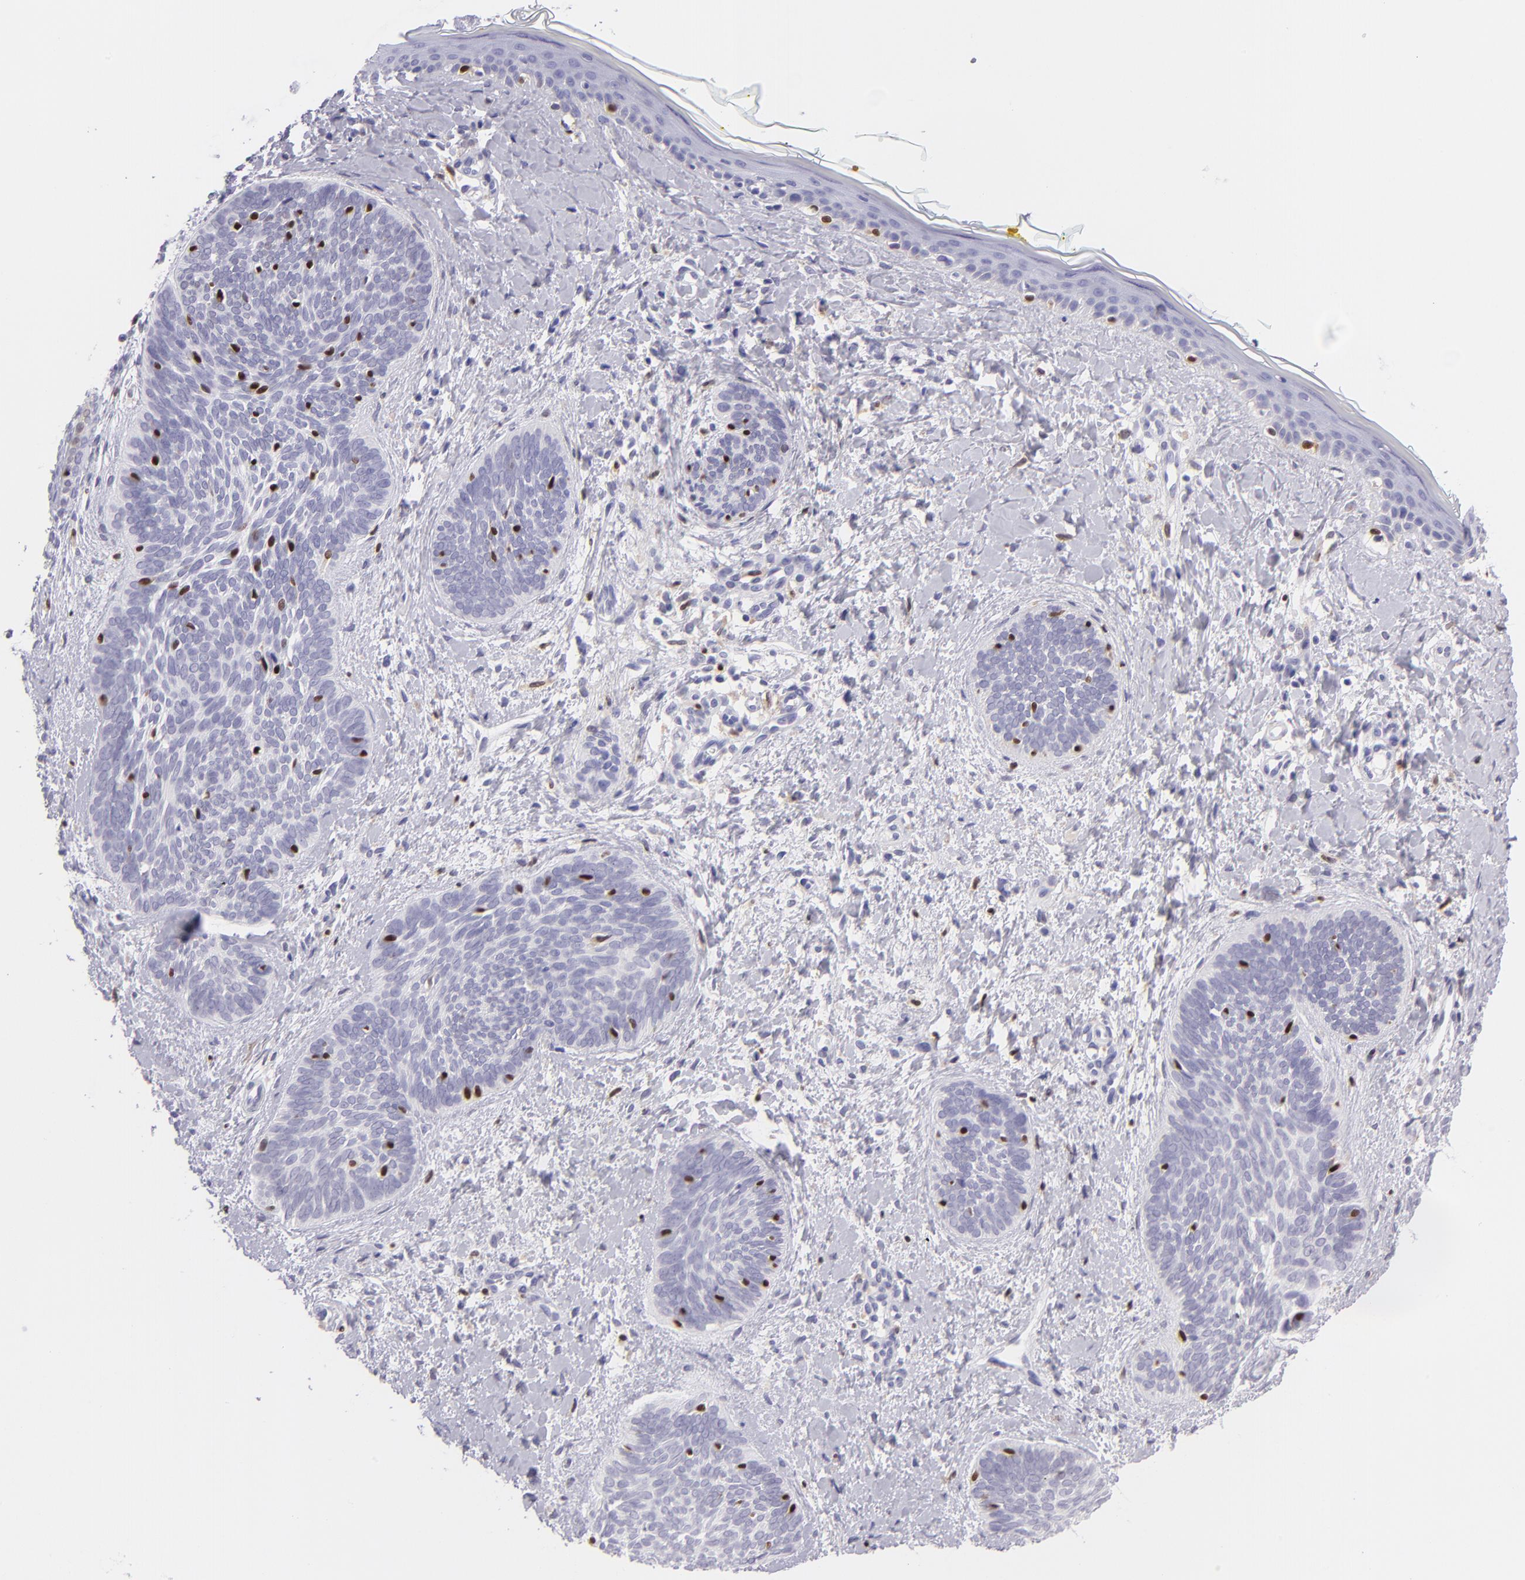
{"staining": {"intensity": "negative", "quantity": "none", "location": "none"}, "tissue": "skin cancer", "cell_type": "Tumor cells", "image_type": "cancer", "snomed": [{"axis": "morphology", "description": "Basal cell carcinoma"}, {"axis": "topography", "description": "Skin"}], "caption": "High power microscopy image of an immunohistochemistry (IHC) micrograph of skin basal cell carcinoma, revealing no significant expression in tumor cells.", "gene": "MITF", "patient": {"sex": "female", "age": 81}}